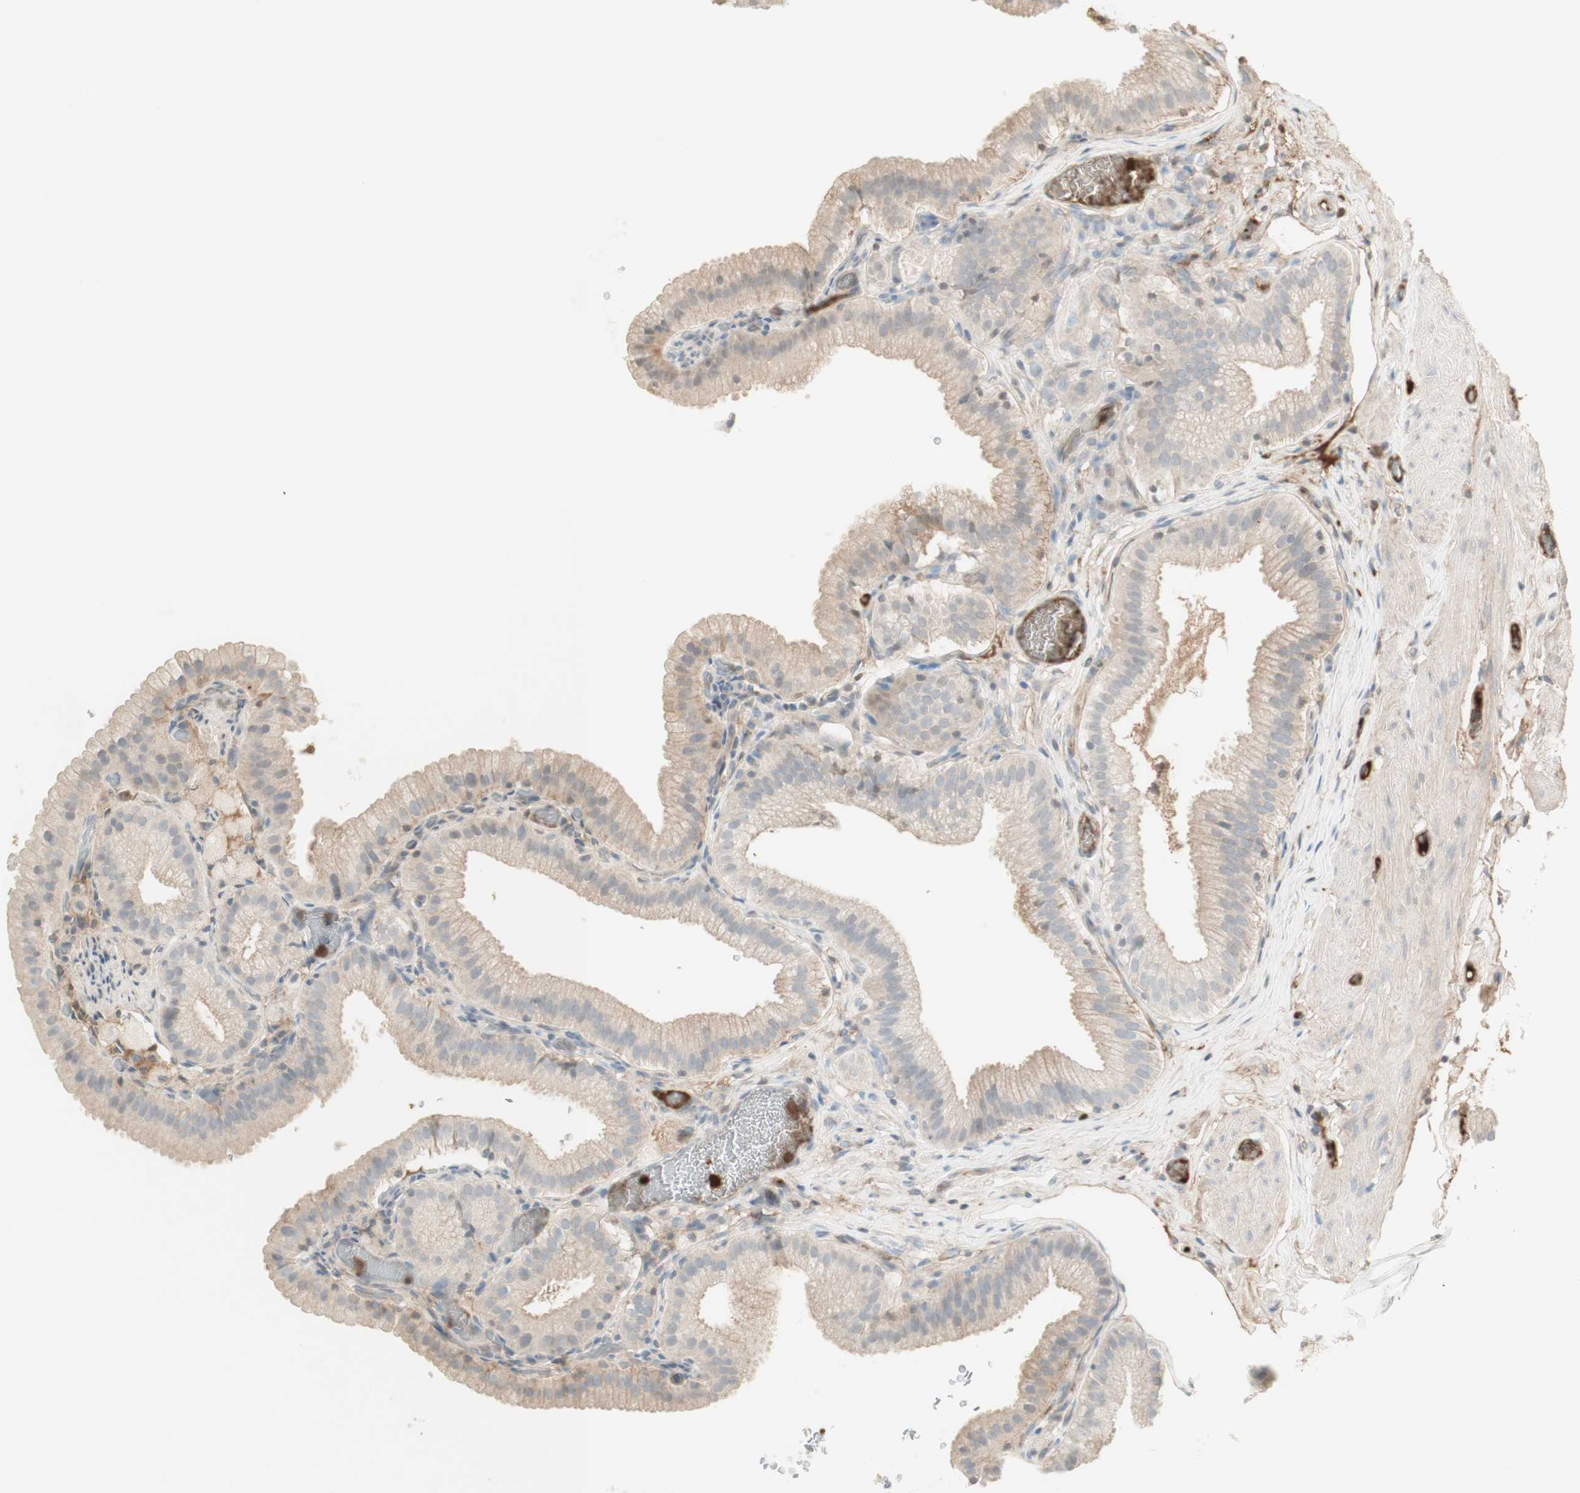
{"staining": {"intensity": "weak", "quantity": "<25%", "location": "cytoplasmic/membranous"}, "tissue": "gallbladder", "cell_type": "Glandular cells", "image_type": "normal", "snomed": [{"axis": "morphology", "description": "Normal tissue, NOS"}, {"axis": "topography", "description": "Gallbladder"}], "caption": "Glandular cells show no significant expression in normal gallbladder. (DAB (3,3'-diaminobenzidine) immunohistochemistry, high magnification).", "gene": "NID1", "patient": {"sex": "male", "age": 54}}